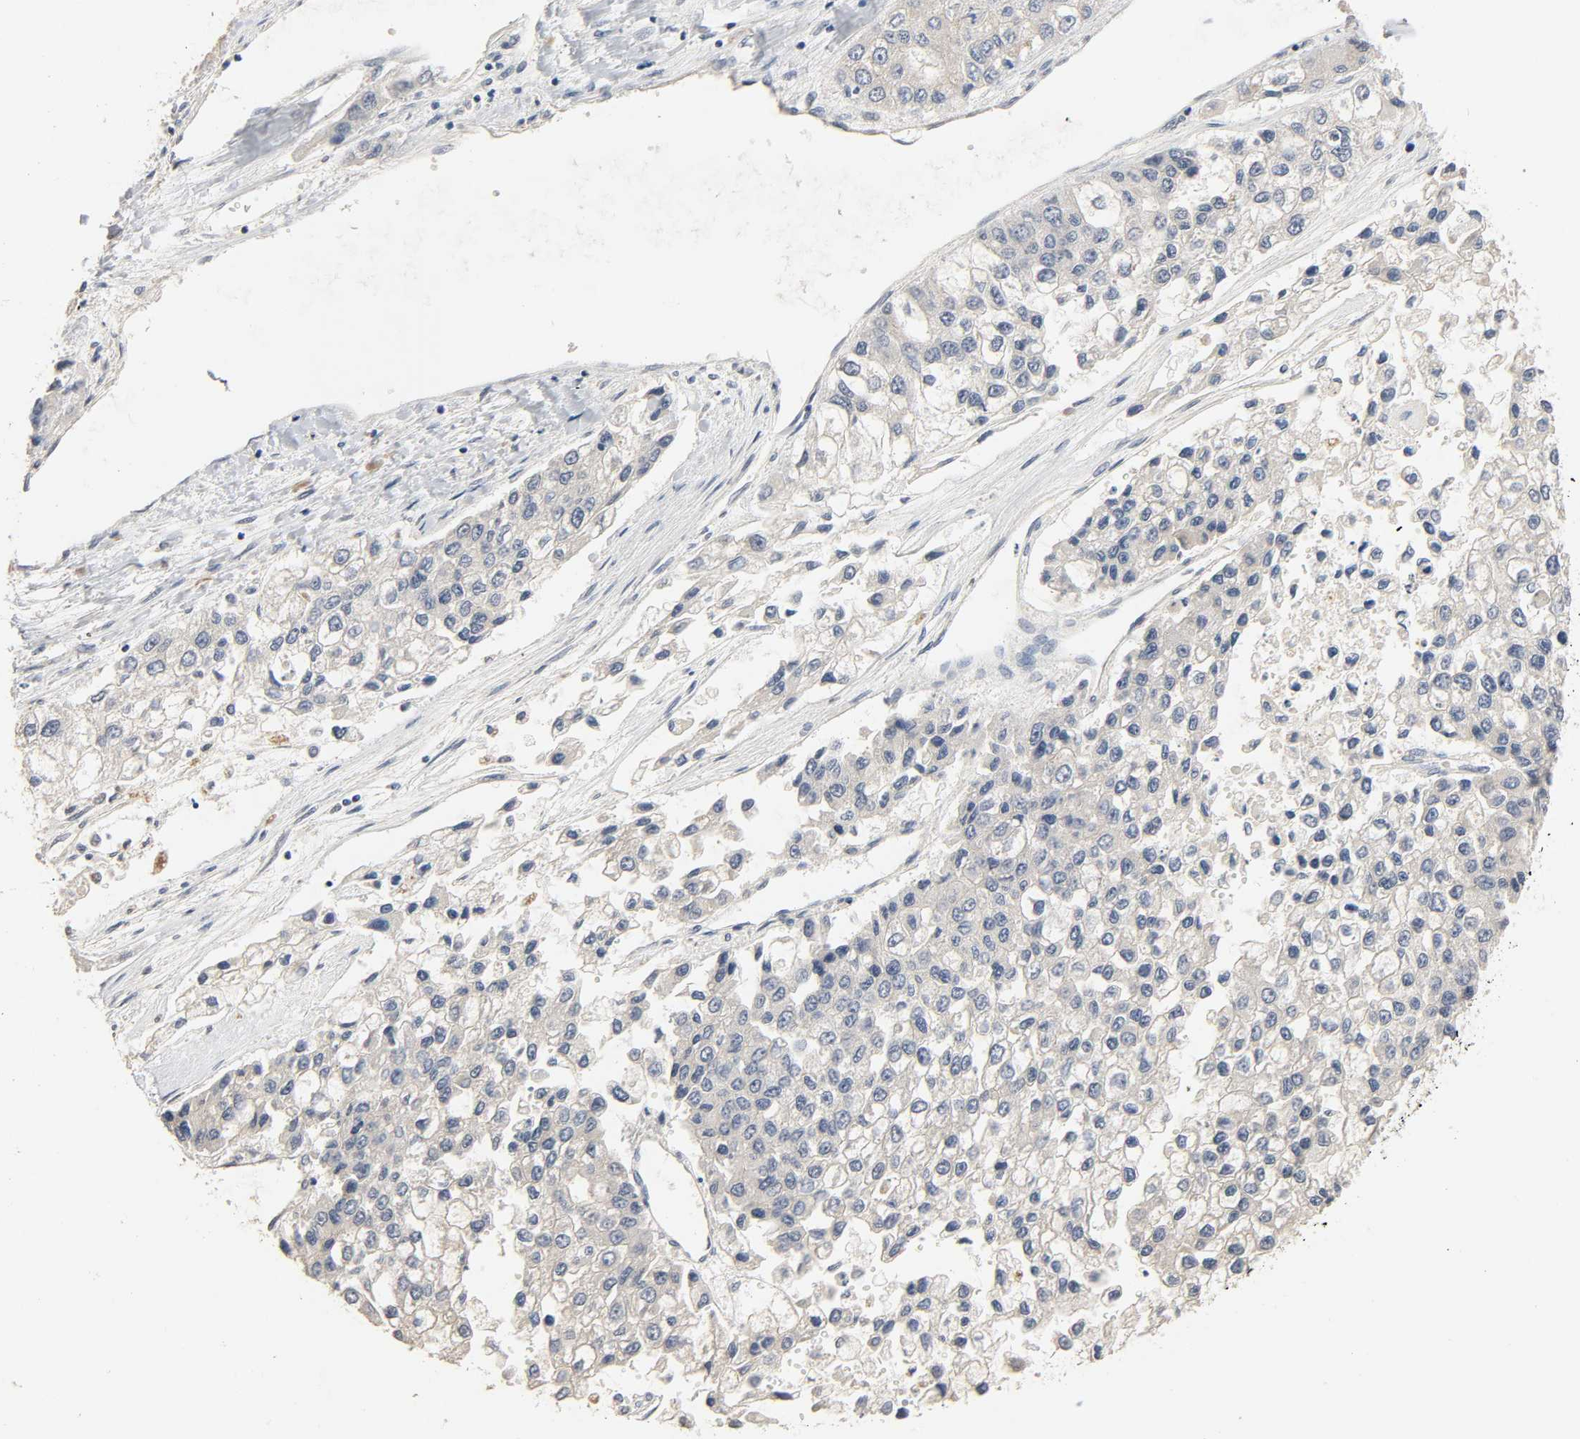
{"staining": {"intensity": "negative", "quantity": "none", "location": "none"}, "tissue": "liver cancer", "cell_type": "Tumor cells", "image_type": "cancer", "snomed": [{"axis": "morphology", "description": "Carcinoma, Hepatocellular, NOS"}, {"axis": "topography", "description": "Liver"}], "caption": "This micrograph is of hepatocellular carcinoma (liver) stained with IHC to label a protein in brown with the nuclei are counter-stained blue. There is no expression in tumor cells. Nuclei are stained in blue.", "gene": "MAGEA8", "patient": {"sex": "female", "age": 66}}